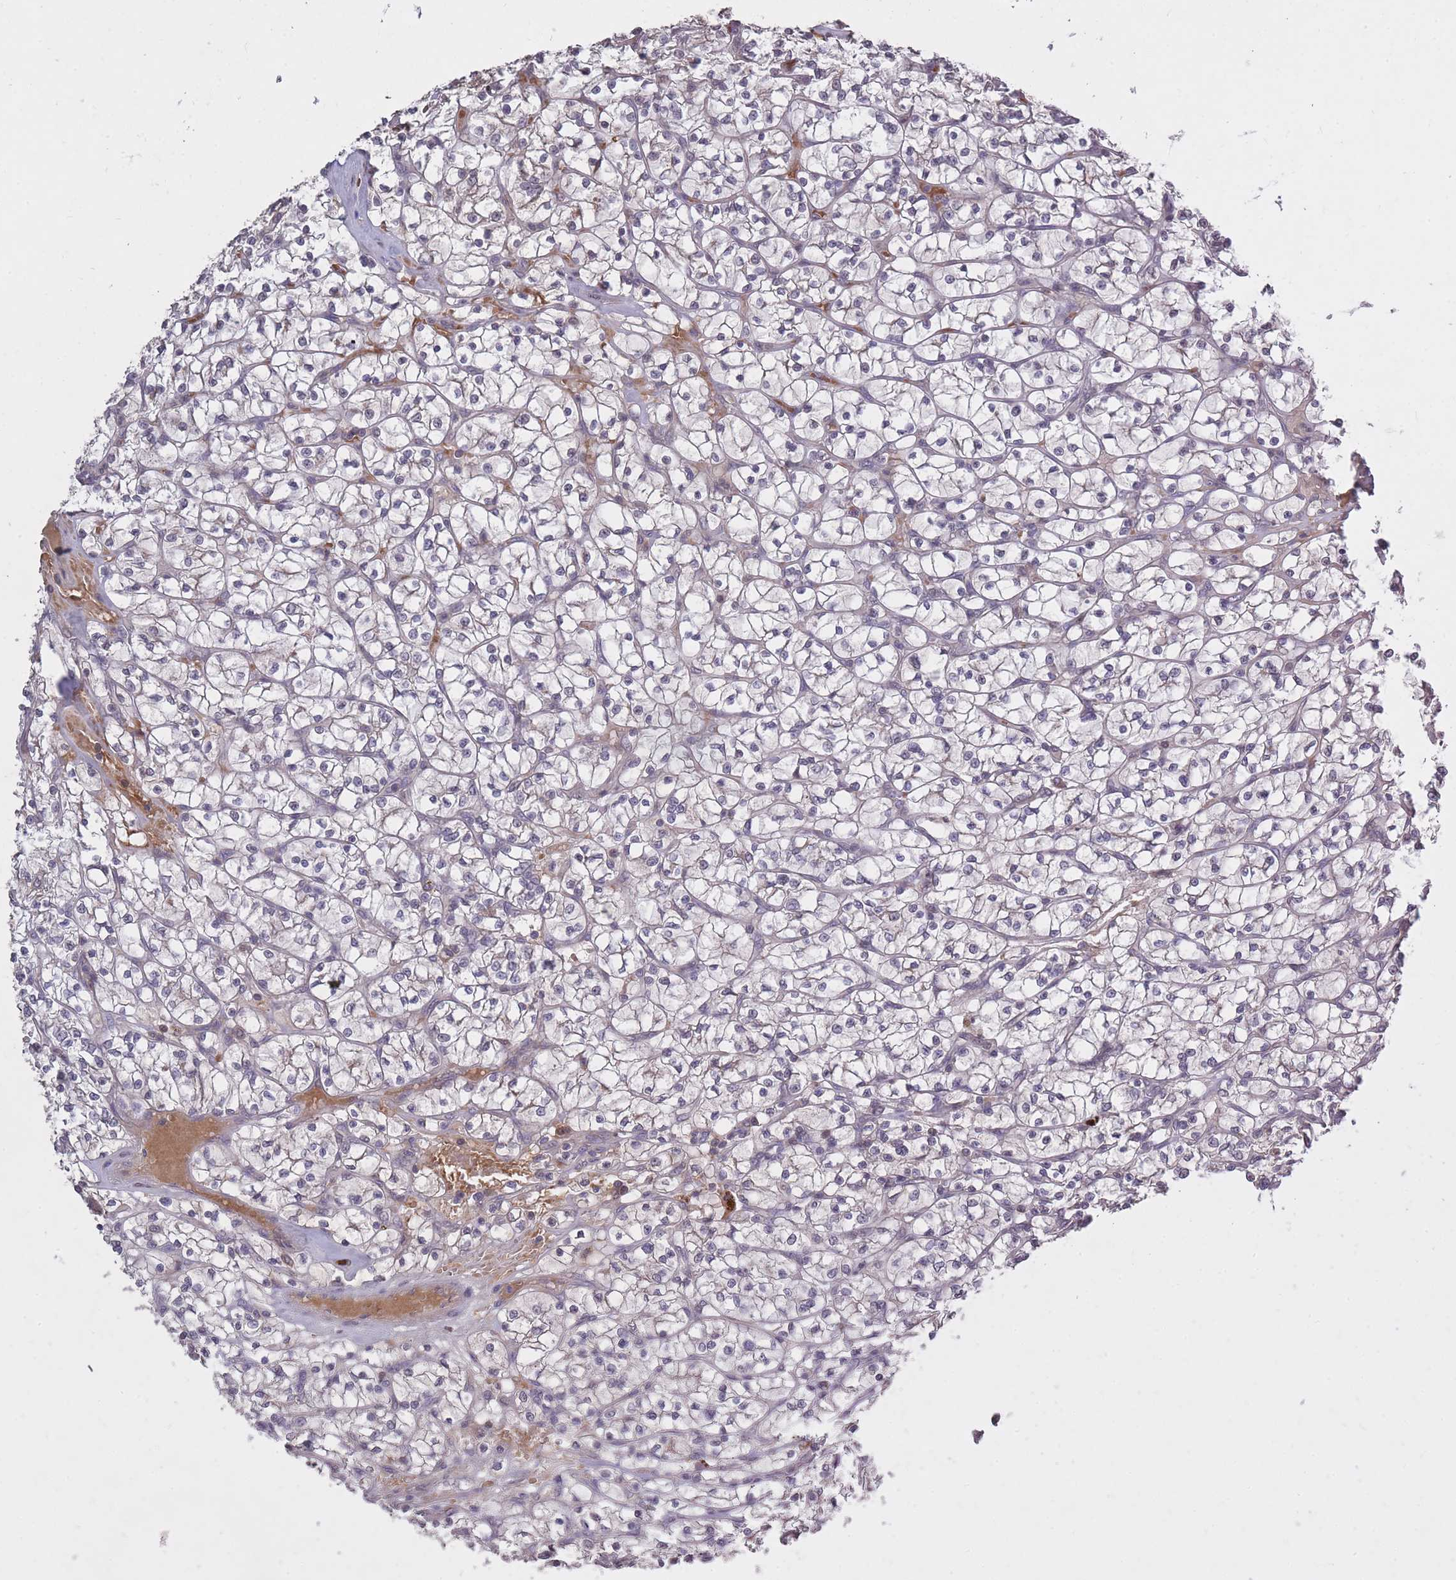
{"staining": {"intensity": "negative", "quantity": "none", "location": "none"}, "tissue": "renal cancer", "cell_type": "Tumor cells", "image_type": "cancer", "snomed": [{"axis": "morphology", "description": "Adenocarcinoma, NOS"}, {"axis": "topography", "description": "Kidney"}], "caption": "Human renal cancer stained for a protein using IHC reveals no expression in tumor cells.", "gene": "ADCYAP1R1", "patient": {"sex": "female", "age": 64}}